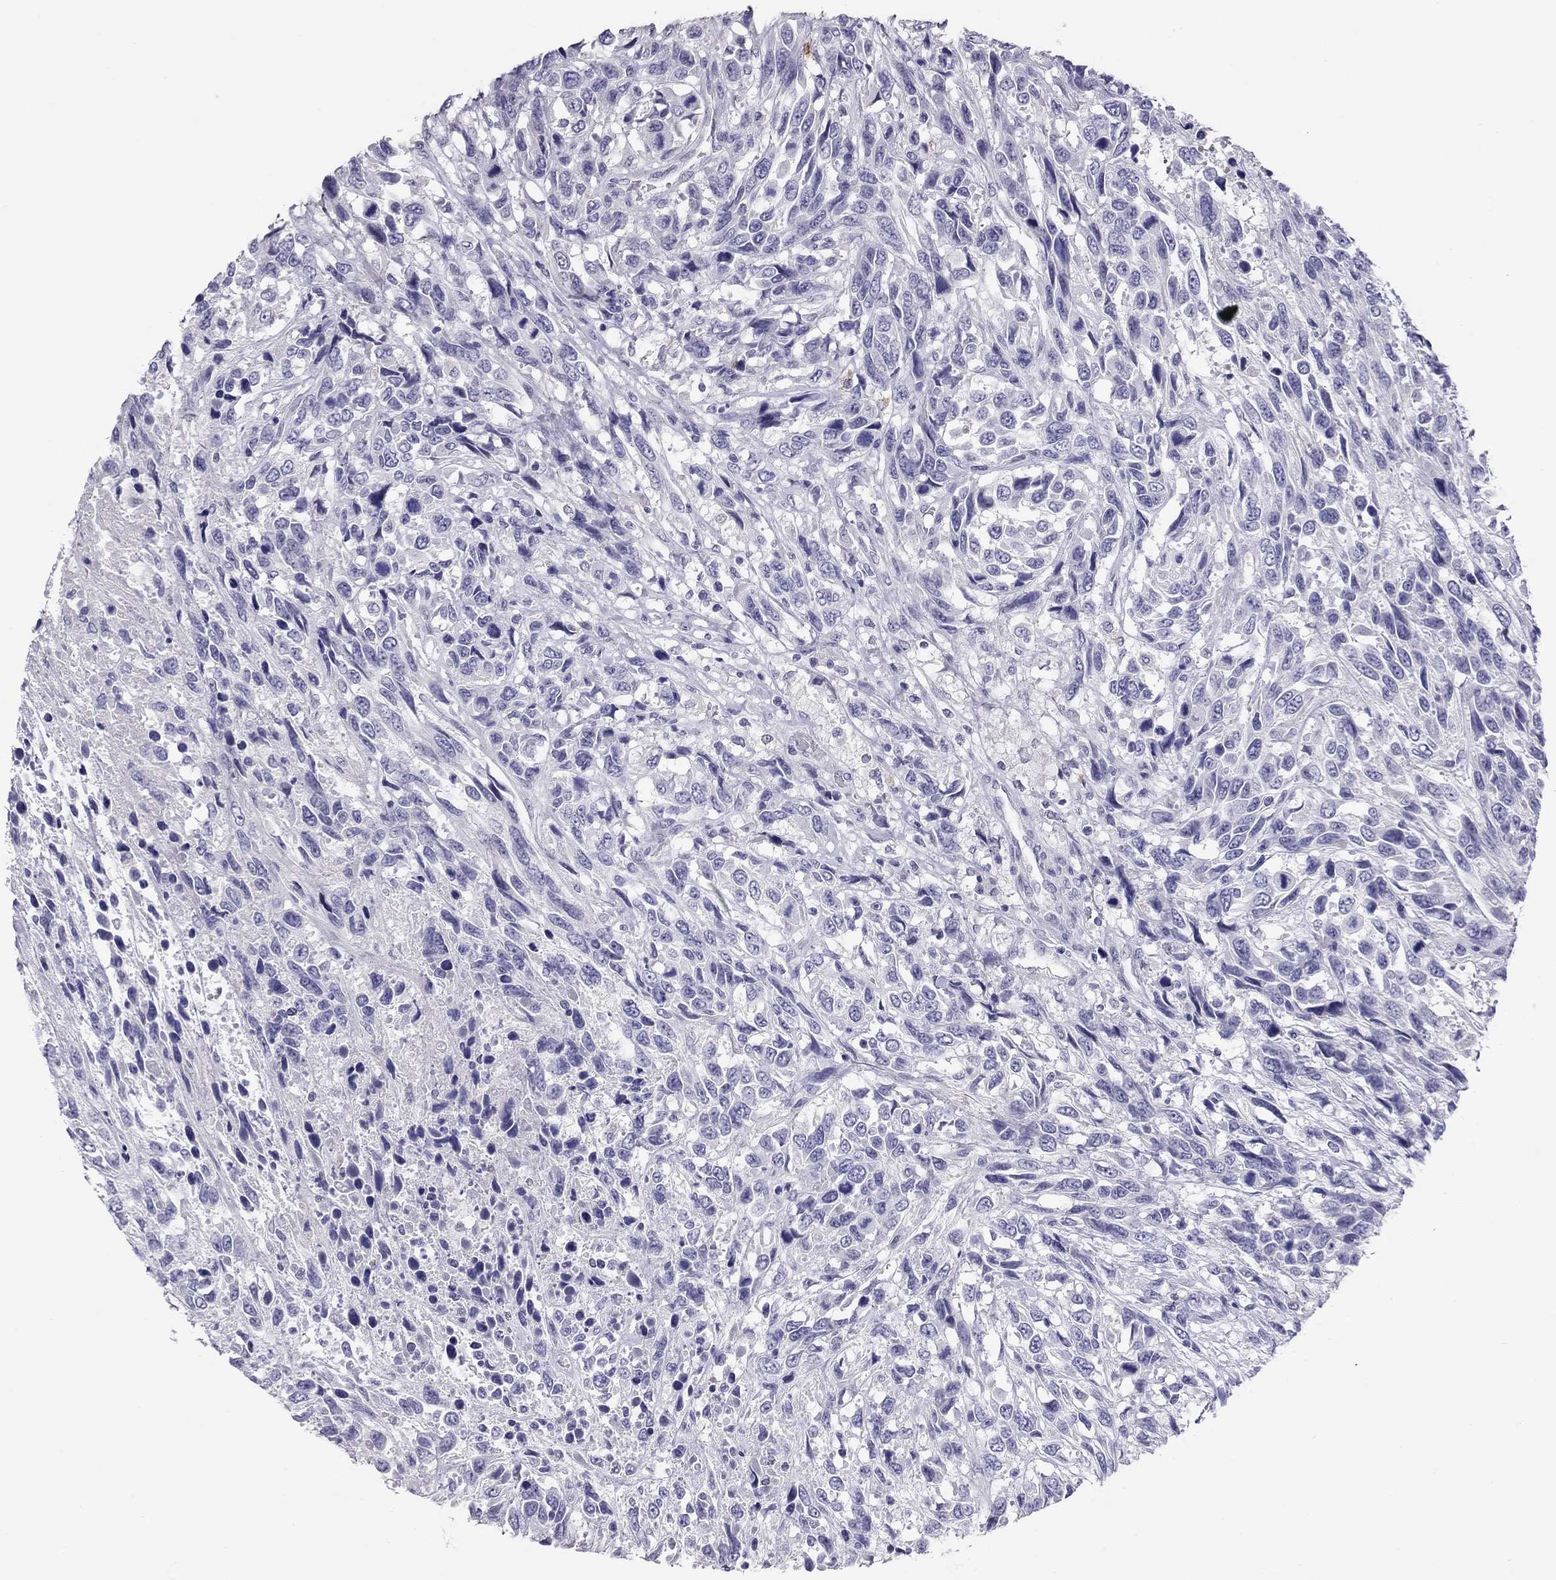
{"staining": {"intensity": "negative", "quantity": "none", "location": "none"}, "tissue": "urothelial cancer", "cell_type": "Tumor cells", "image_type": "cancer", "snomed": [{"axis": "morphology", "description": "Urothelial carcinoma, High grade"}, {"axis": "topography", "description": "Urinary bladder"}], "caption": "Urothelial cancer was stained to show a protein in brown. There is no significant staining in tumor cells. Nuclei are stained in blue.", "gene": "IL17REL", "patient": {"sex": "female", "age": 70}}